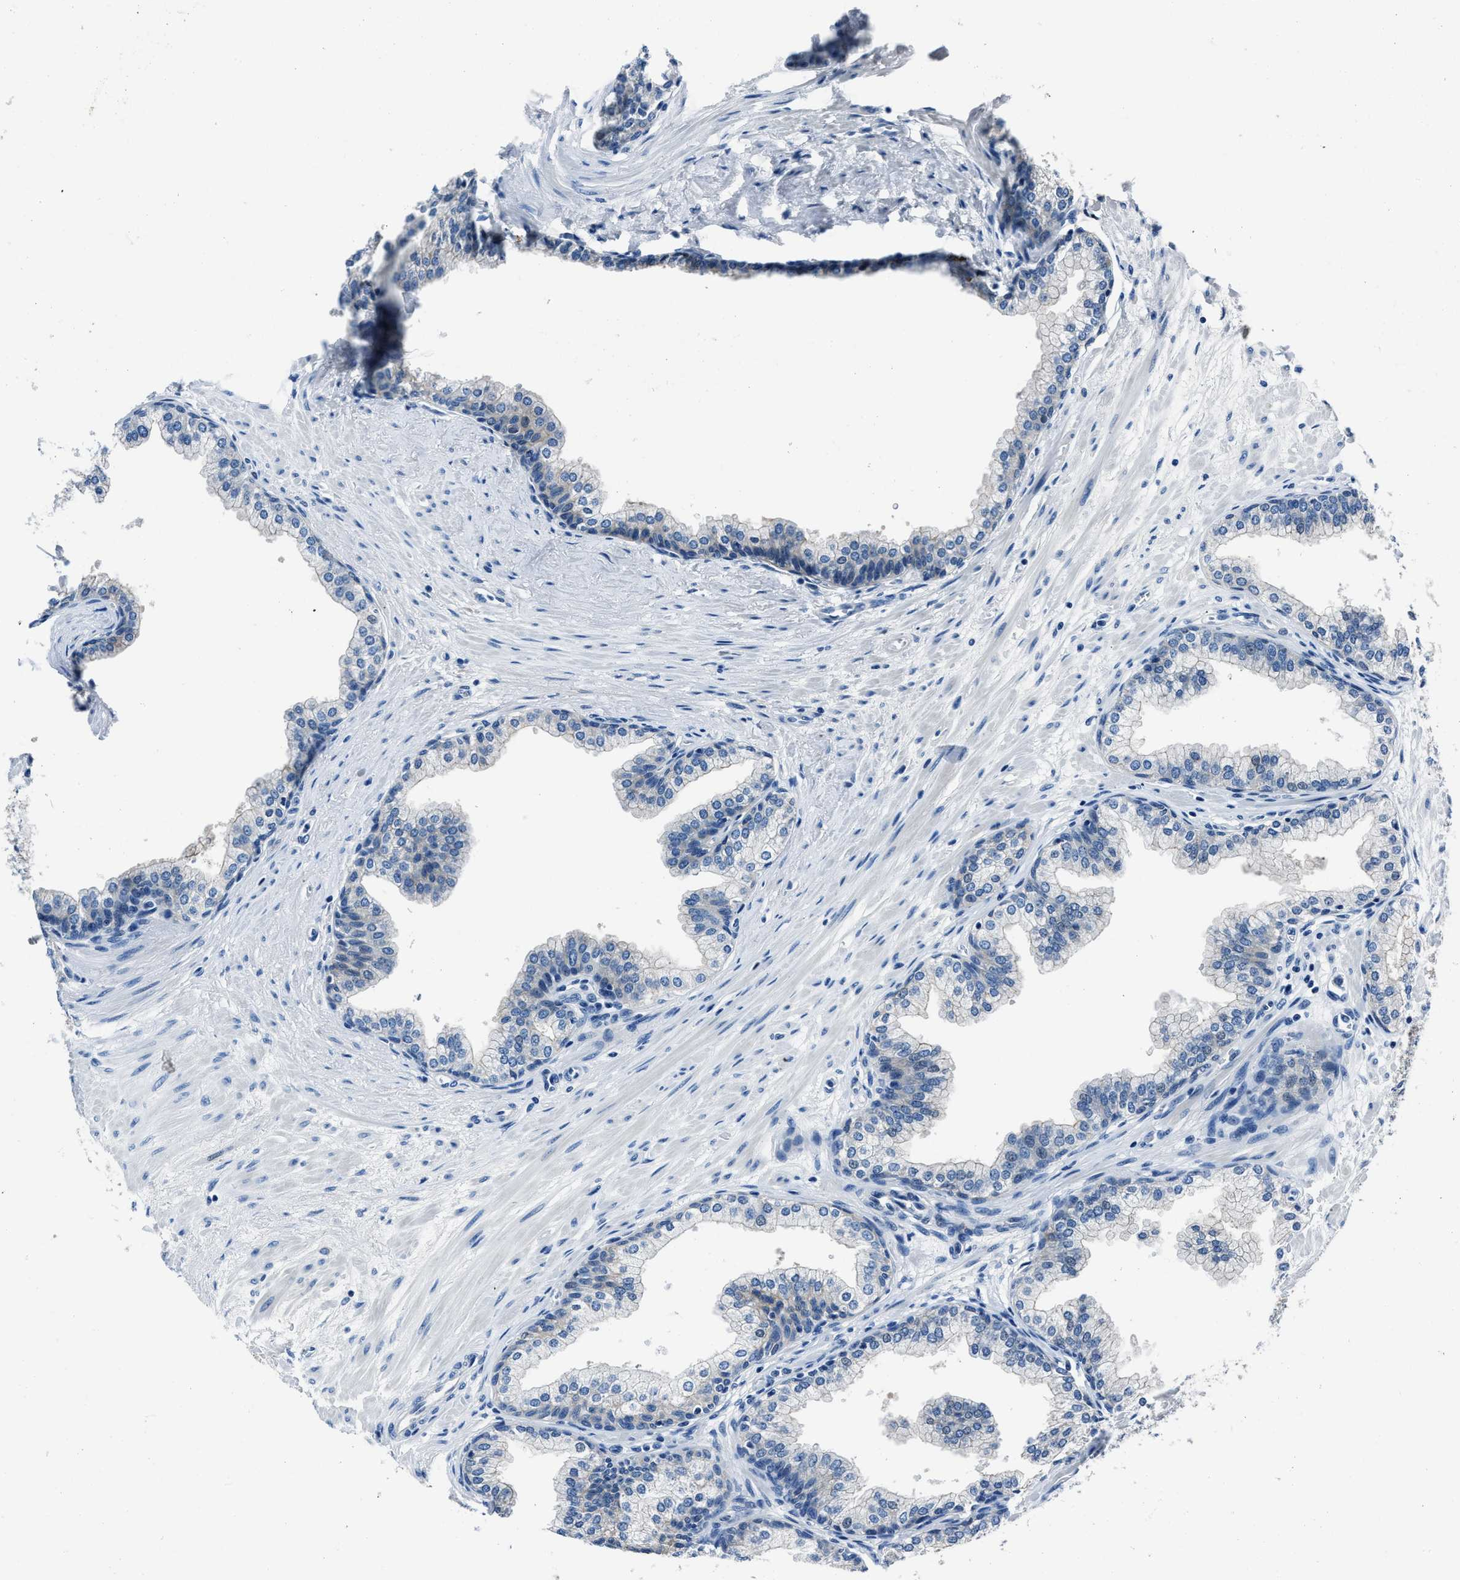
{"staining": {"intensity": "moderate", "quantity": "25%-75%", "location": "cytoplasmic/membranous"}, "tissue": "prostate", "cell_type": "Glandular cells", "image_type": "normal", "snomed": [{"axis": "morphology", "description": "Normal tissue, NOS"}, {"axis": "morphology", "description": "Urothelial carcinoma, Low grade"}, {"axis": "topography", "description": "Urinary bladder"}, {"axis": "topography", "description": "Prostate"}], "caption": "Protein staining shows moderate cytoplasmic/membranous expression in about 25%-75% of glandular cells in benign prostate.", "gene": "LMO7", "patient": {"sex": "male", "age": 60}}